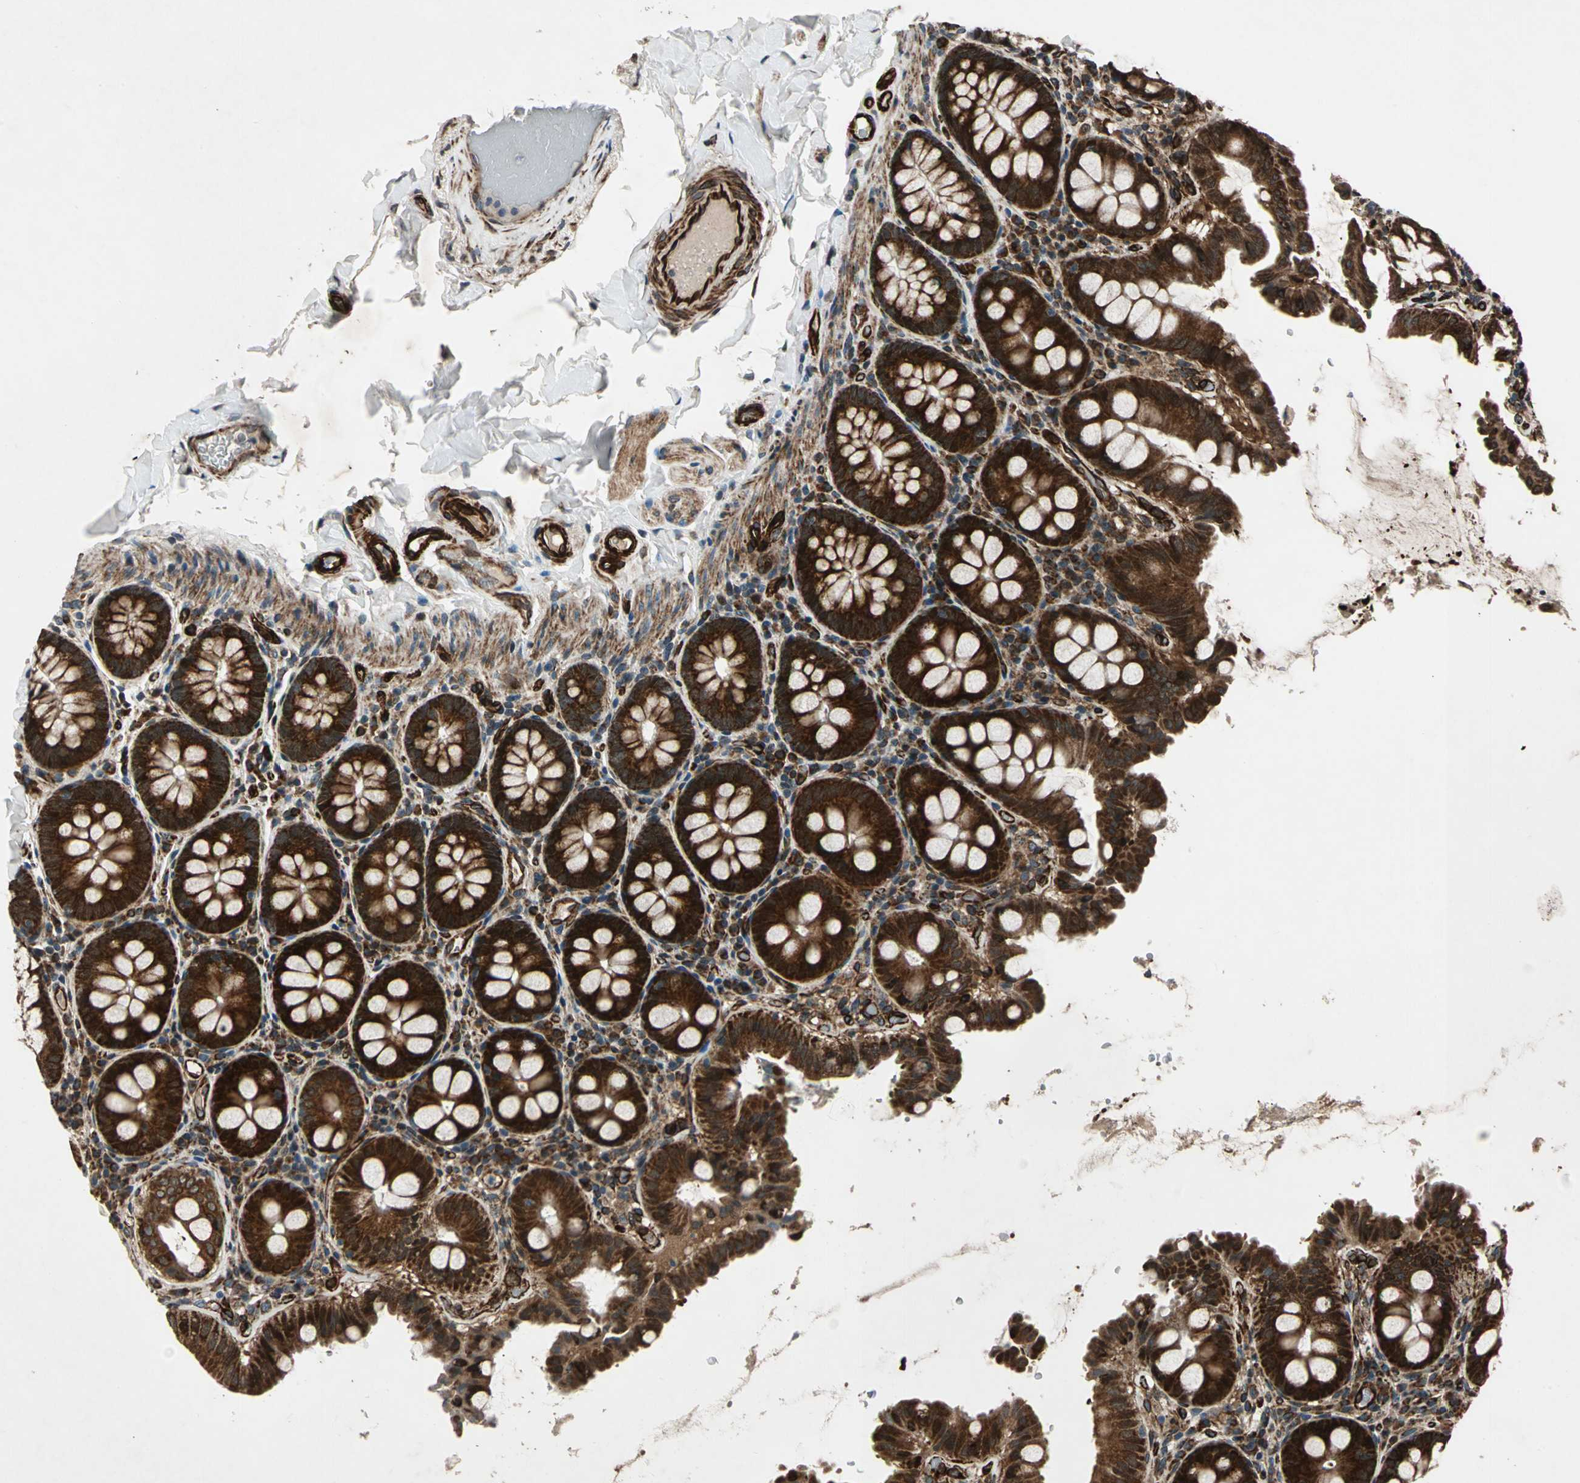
{"staining": {"intensity": "strong", "quantity": ">75%", "location": "cytoplasmic/membranous"}, "tissue": "colon", "cell_type": "Endothelial cells", "image_type": "normal", "snomed": [{"axis": "morphology", "description": "Normal tissue, NOS"}, {"axis": "topography", "description": "Colon"}], "caption": "DAB (3,3'-diaminobenzidine) immunohistochemical staining of normal human colon exhibits strong cytoplasmic/membranous protein expression in about >75% of endothelial cells. Using DAB (3,3'-diaminobenzidine) (brown) and hematoxylin (blue) stains, captured at high magnification using brightfield microscopy.", "gene": "EXD2", "patient": {"sex": "female", "age": 61}}